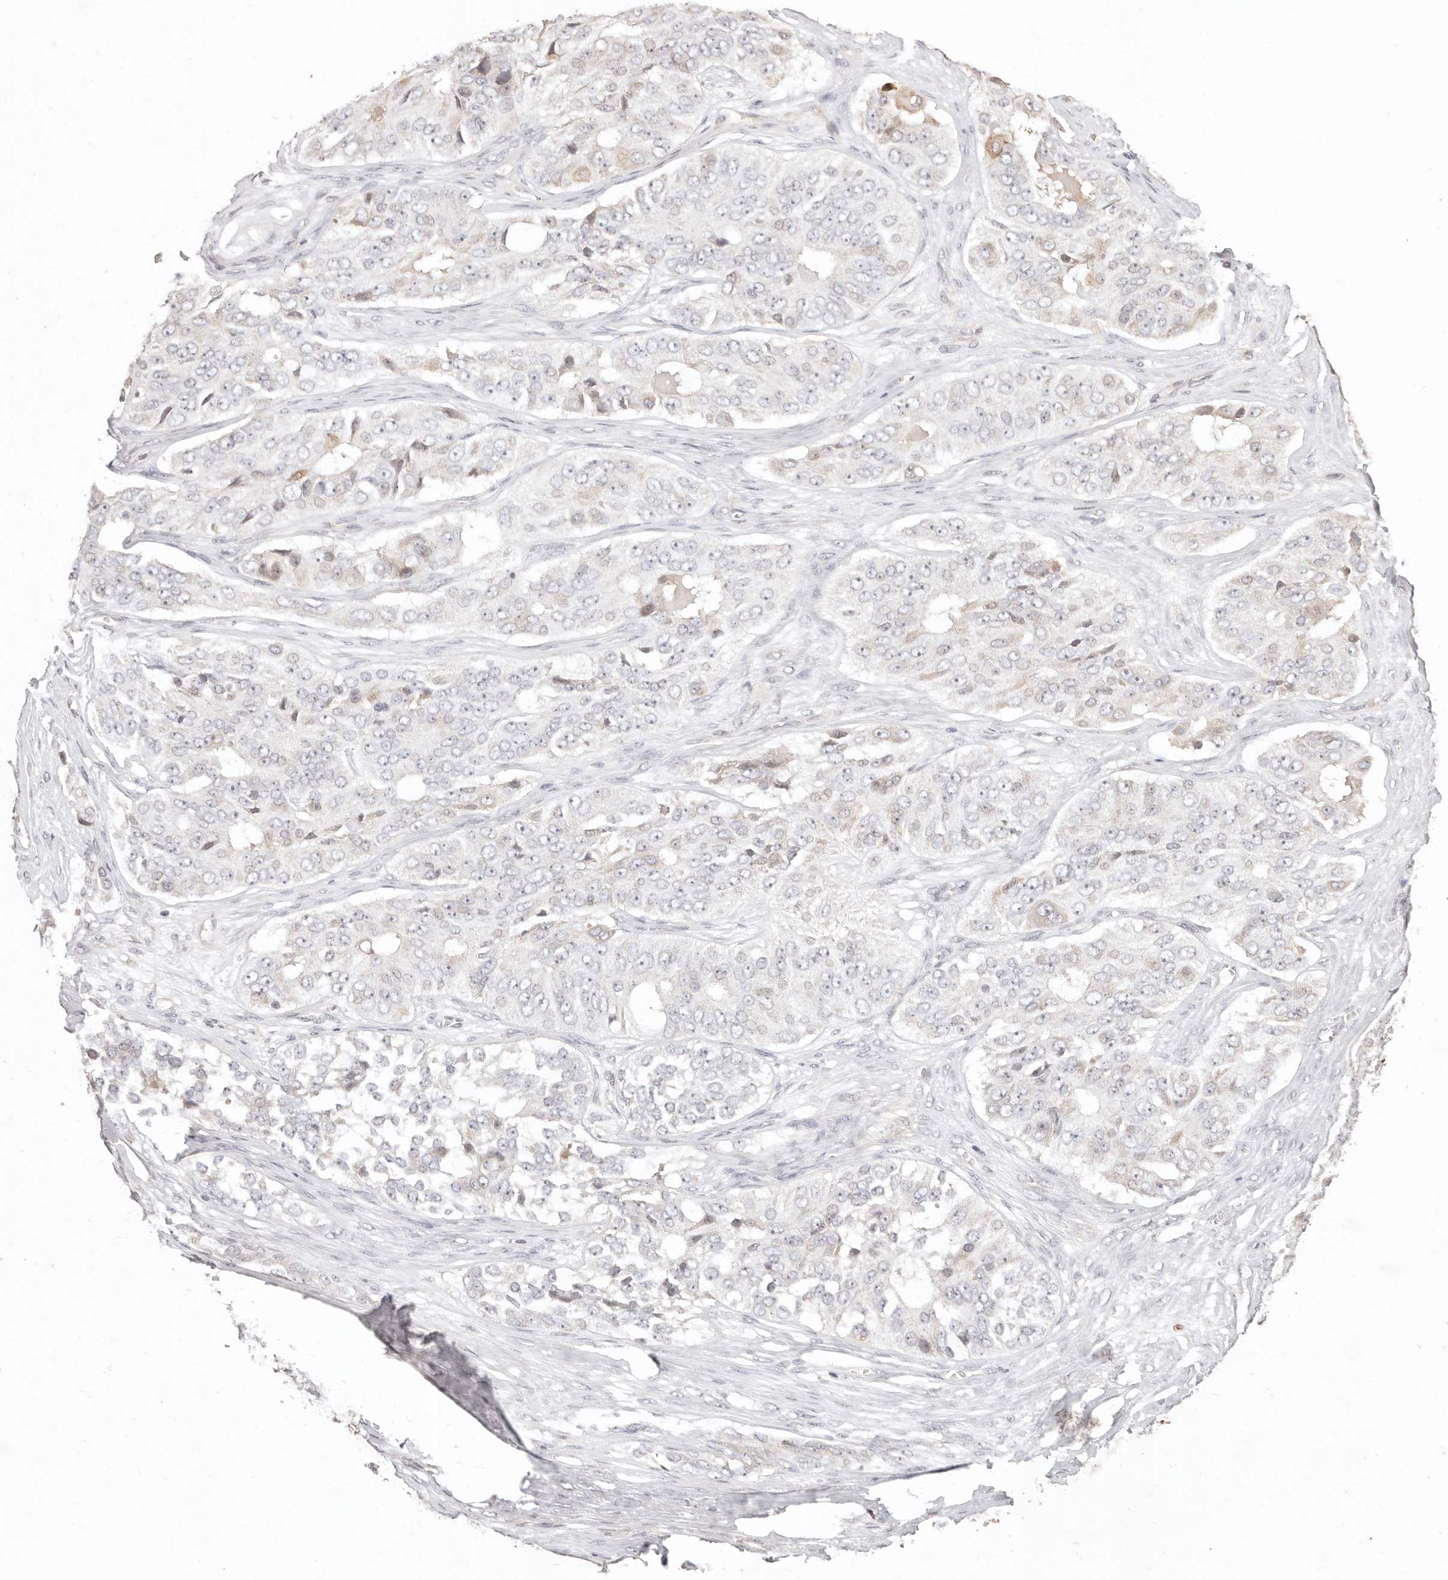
{"staining": {"intensity": "negative", "quantity": "none", "location": "none"}, "tissue": "ovarian cancer", "cell_type": "Tumor cells", "image_type": "cancer", "snomed": [{"axis": "morphology", "description": "Carcinoma, endometroid"}, {"axis": "topography", "description": "Ovary"}], "caption": "Immunohistochemistry (IHC) histopathology image of ovarian endometroid carcinoma stained for a protein (brown), which displays no expression in tumor cells.", "gene": "KIF9", "patient": {"sex": "female", "age": 51}}